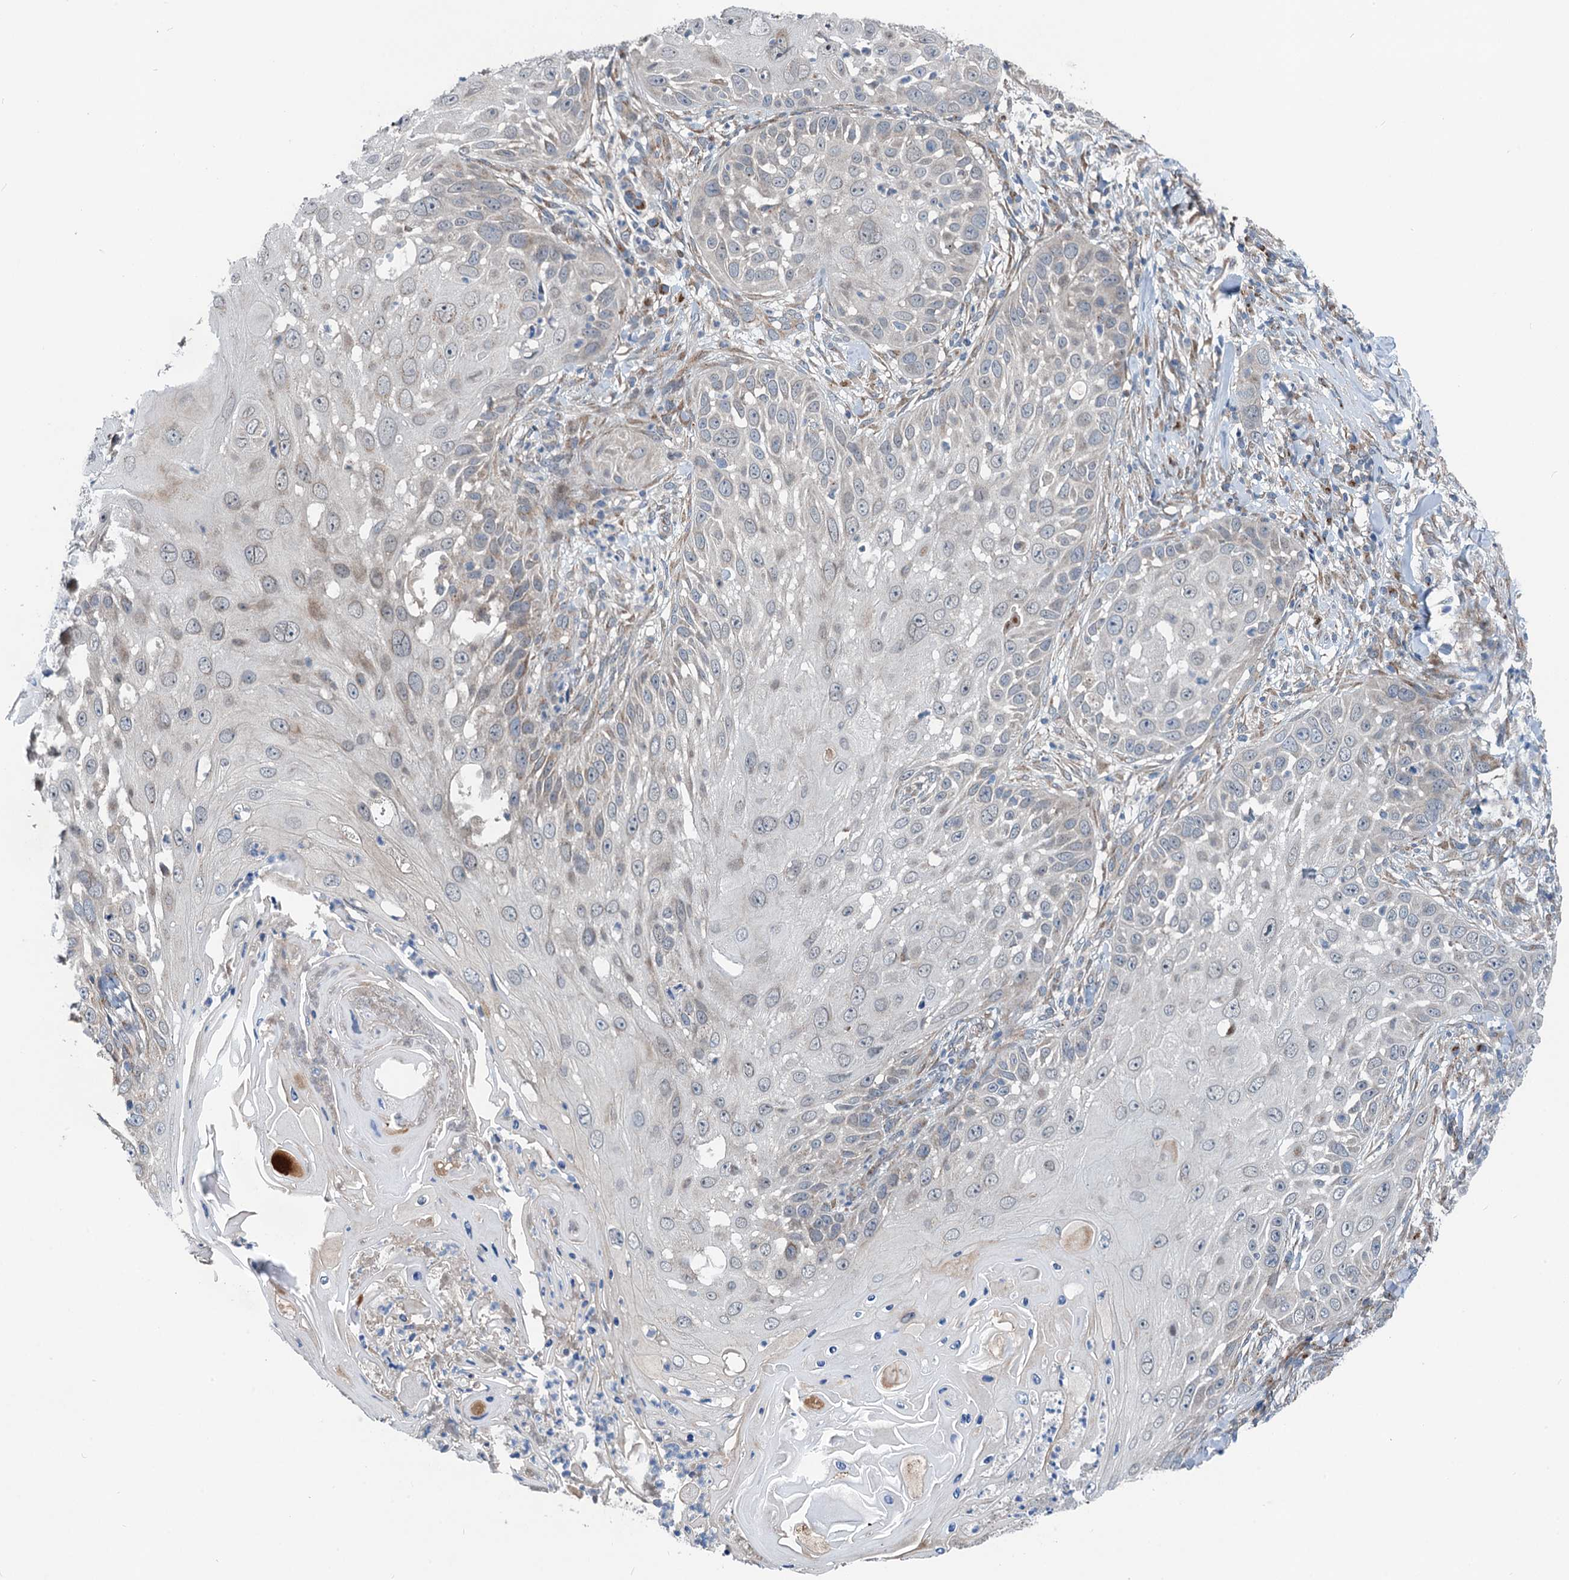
{"staining": {"intensity": "weak", "quantity": "<25%", "location": "cytoplasmic/membranous"}, "tissue": "skin cancer", "cell_type": "Tumor cells", "image_type": "cancer", "snomed": [{"axis": "morphology", "description": "Squamous cell carcinoma, NOS"}, {"axis": "topography", "description": "Skin"}], "caption": "This is an immunohistochemistry (IHC) image of human skin squamous cell carcinoma. There is no expression in tumor cells.", "gene": "DYNC2I2", "patient": {"sex": "female", "age": 44}}